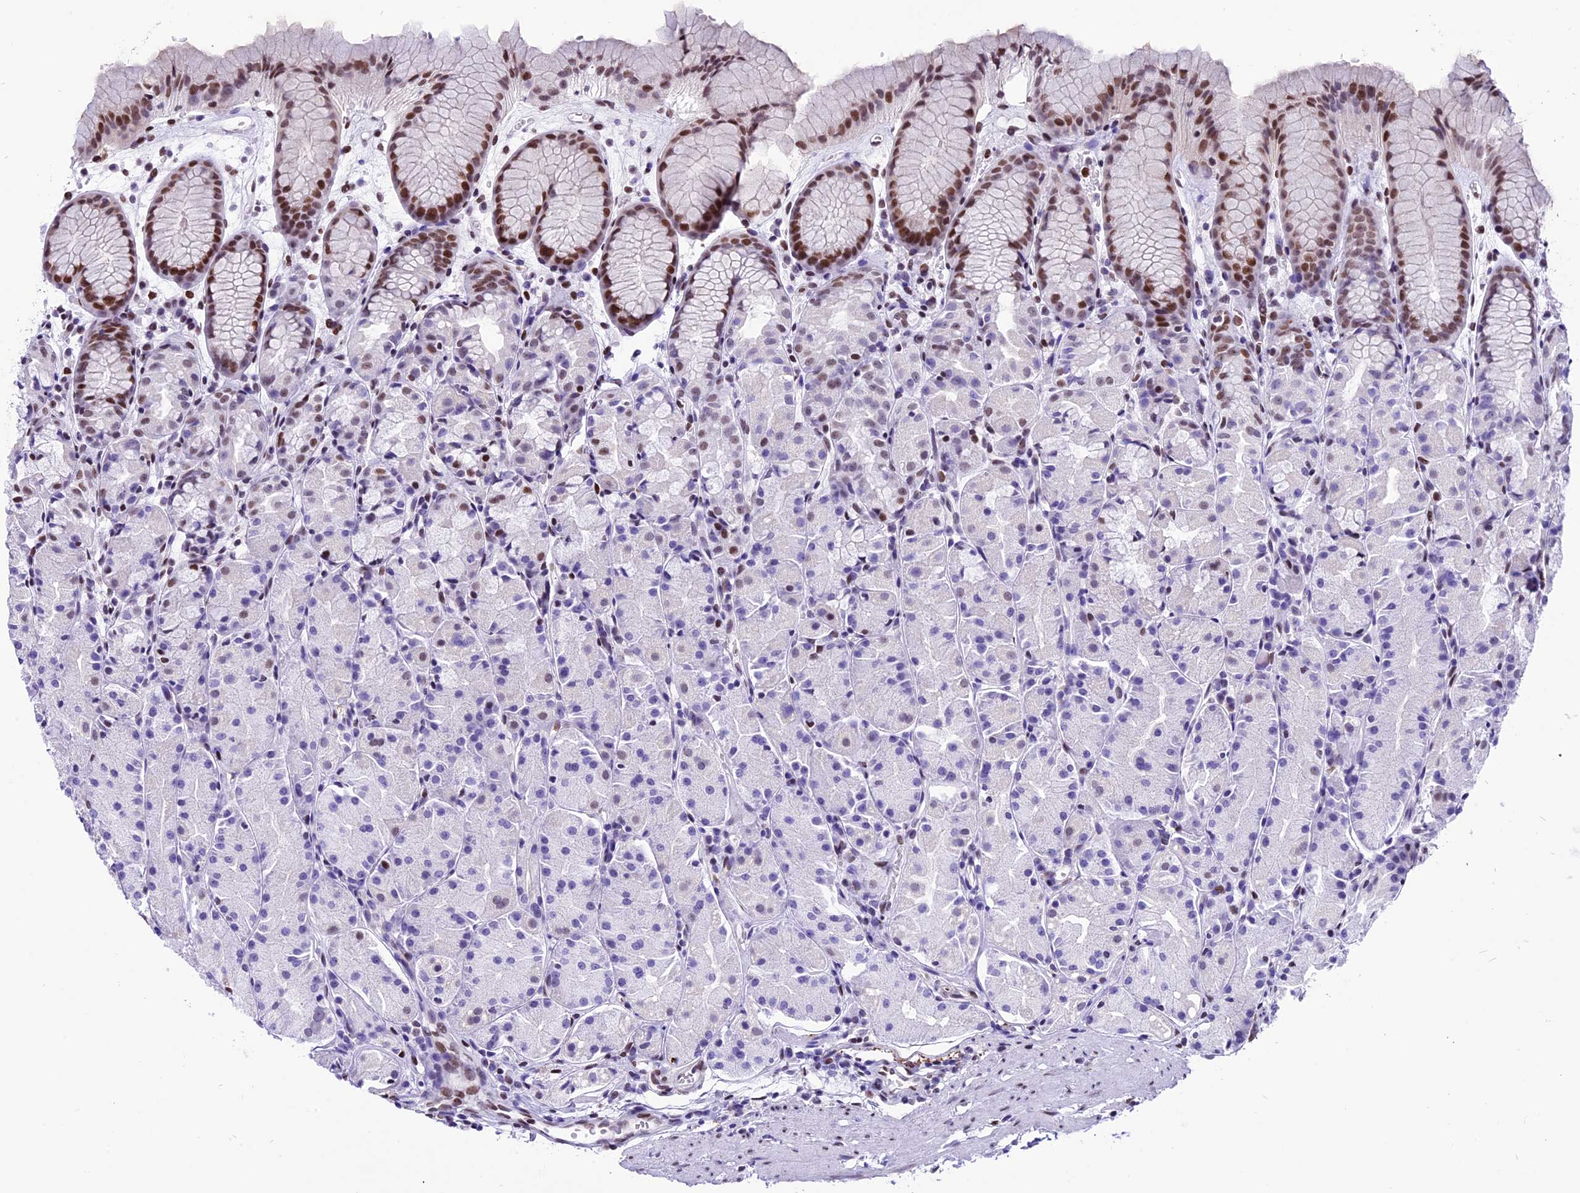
{"staining": {"intensity": "strong", "quantity": "<25%", "location": "nuclear"}, "tissue": "stomach", "cell_type": "Glandular cells", "image_type": "normal", "snomed": [{"axis": "morphology", "description": "Normal tissue, NOS"}, {"axis": "topography", "description": "Stomach, upper"}], "caption": "High-power microscopy captured an immunohistochemistry photomicrograph of normal stomach, revealing strong nuclear expression in about <25% of glandular cells.", "gene": "RPS6KB1", "patient": {"sex": "male", "age": 47}}